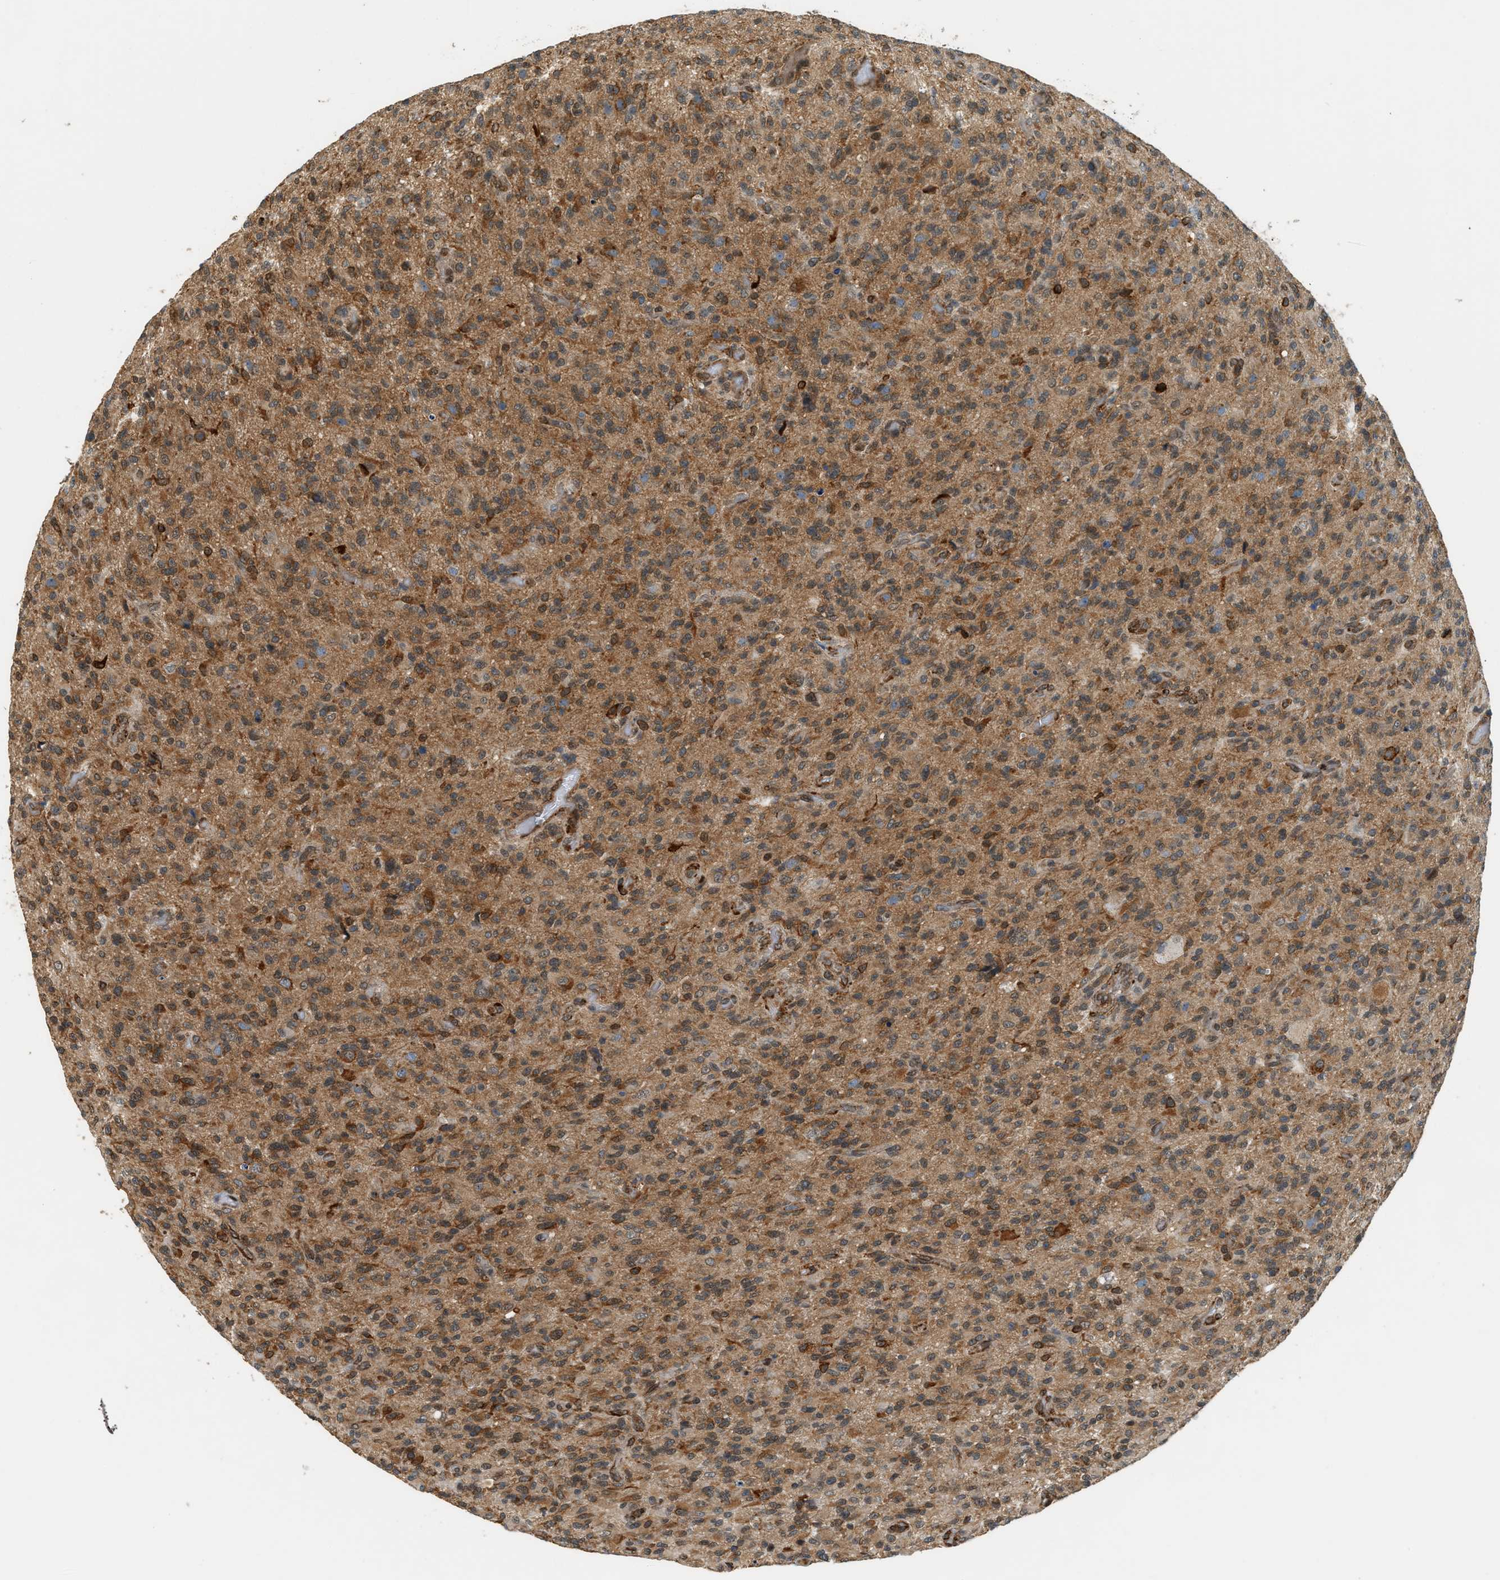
{"staining": {"intensity": "moderate", "quantity": ">75%", "location": "cytoplasmic/membranous"}, "tissue": "glioma", "cell_type": "Tumor cells", "image_type": "cancer", "snomed": [{"axis": "morphology", "description": "Glioma, malignant, High grade"}, {"axis": "topography", "description": "Brain"}], "caption": "Protein expression analysis of malignant high-grade glioma displays moderate cytoplasmic/membranous staining in about >75% of tumor cells.", "gene": "SEMA4D", "patient": {"sex": "male", "age": 71}}